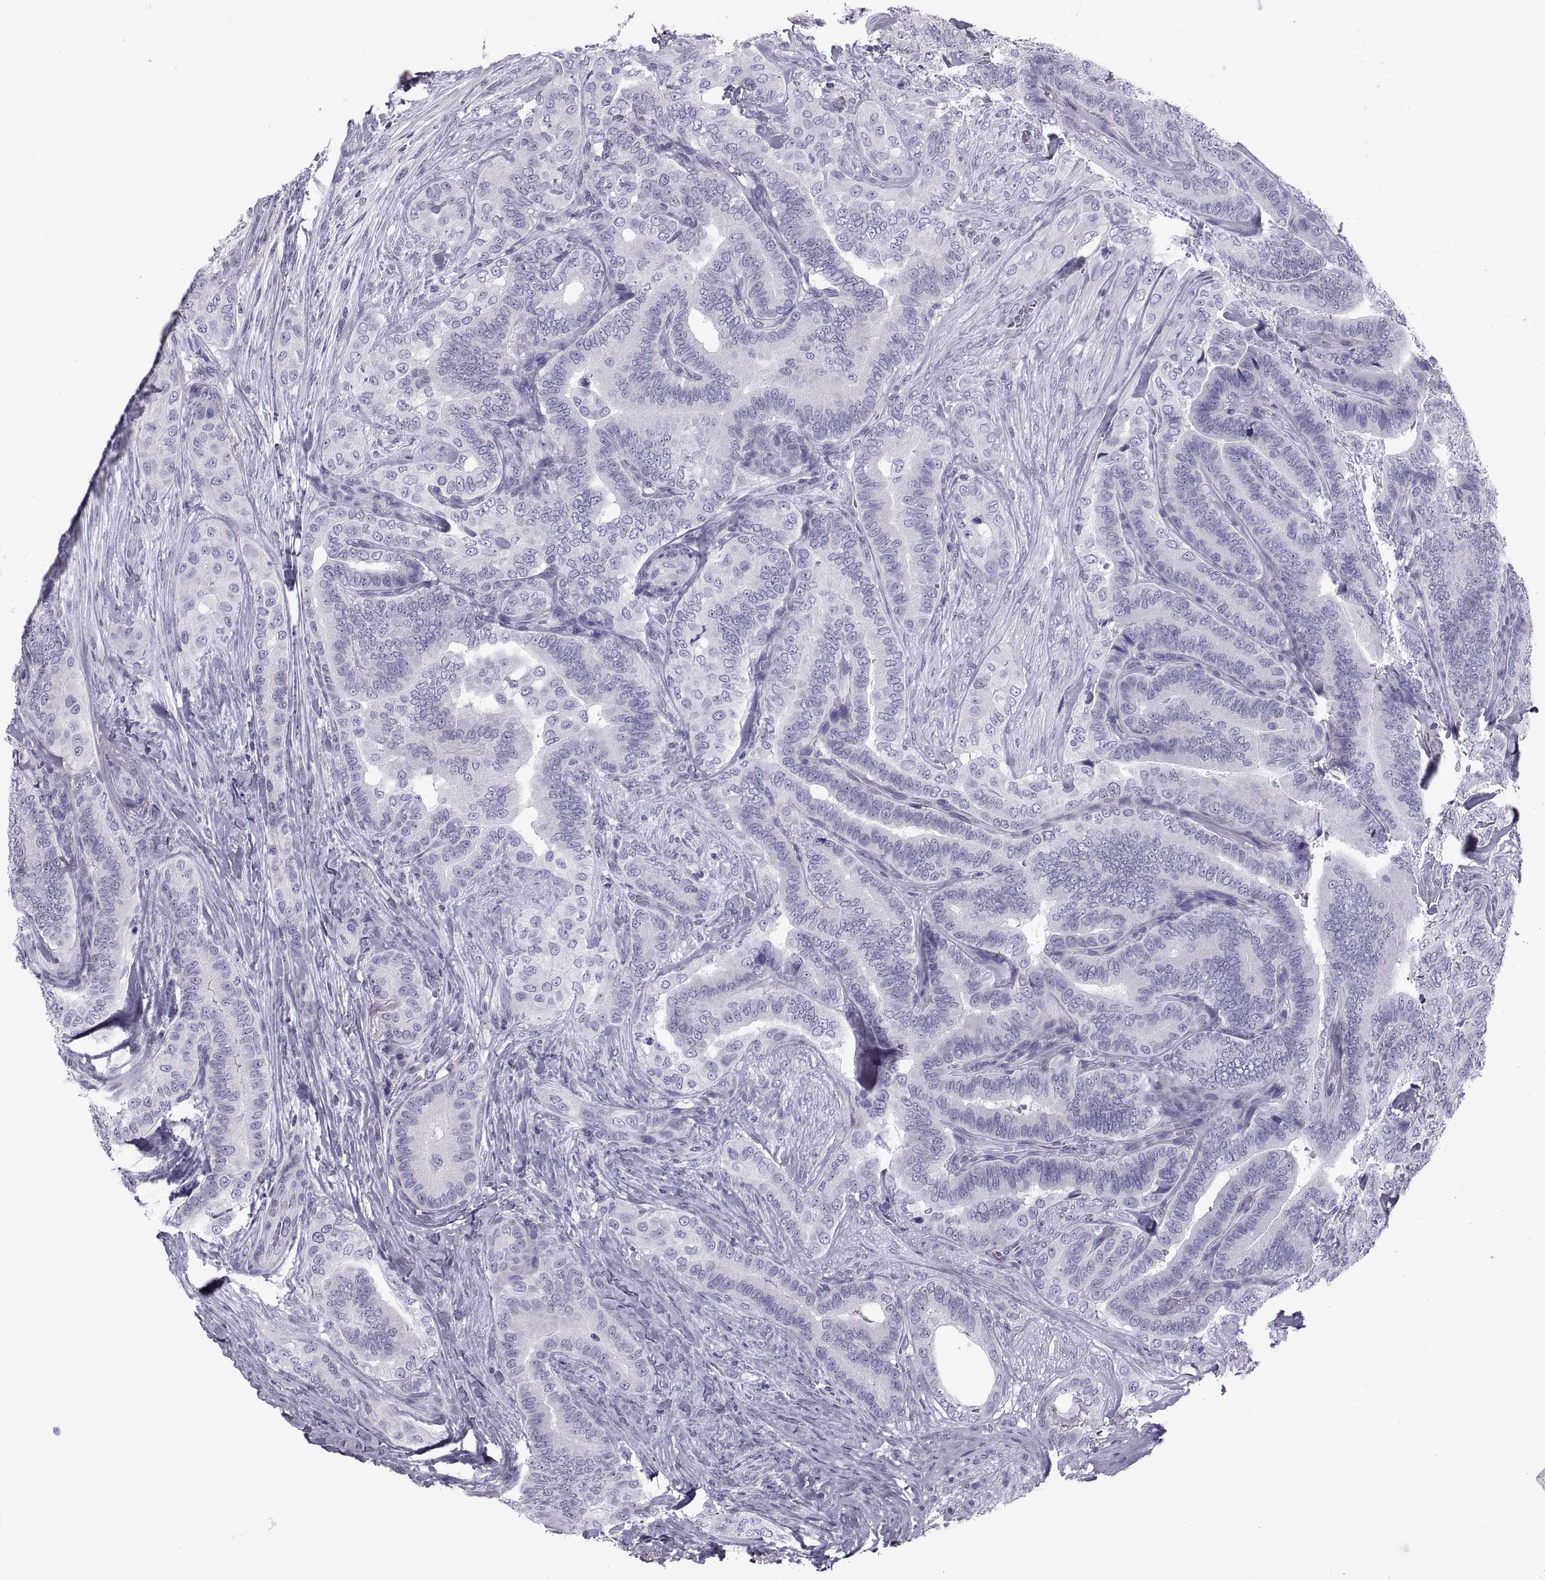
{"staining": {"intensity": "negative", "quantity": "none", "location": "none"}, "tissue": "thyroid cancer", "cell_type": "Tumor cells", "image_type": "cancer", "snomed": [{"axis": "morphology", "description": "Papillary adenocarcinoma, NOS"}, {"axis": "topography", "description": "Thyroid gland"}], "caption": "Immunohistochemistry (IHC) of human thyroid cancer (papillary adenocarcinoma) demonstrates no expression in tumor cells. (Brightfield microscopy of DAB immunohistochemistry (IHC) at high magnification).", "gene": "PCSK1N", "patient": {"sex": "male", "age": 61}}